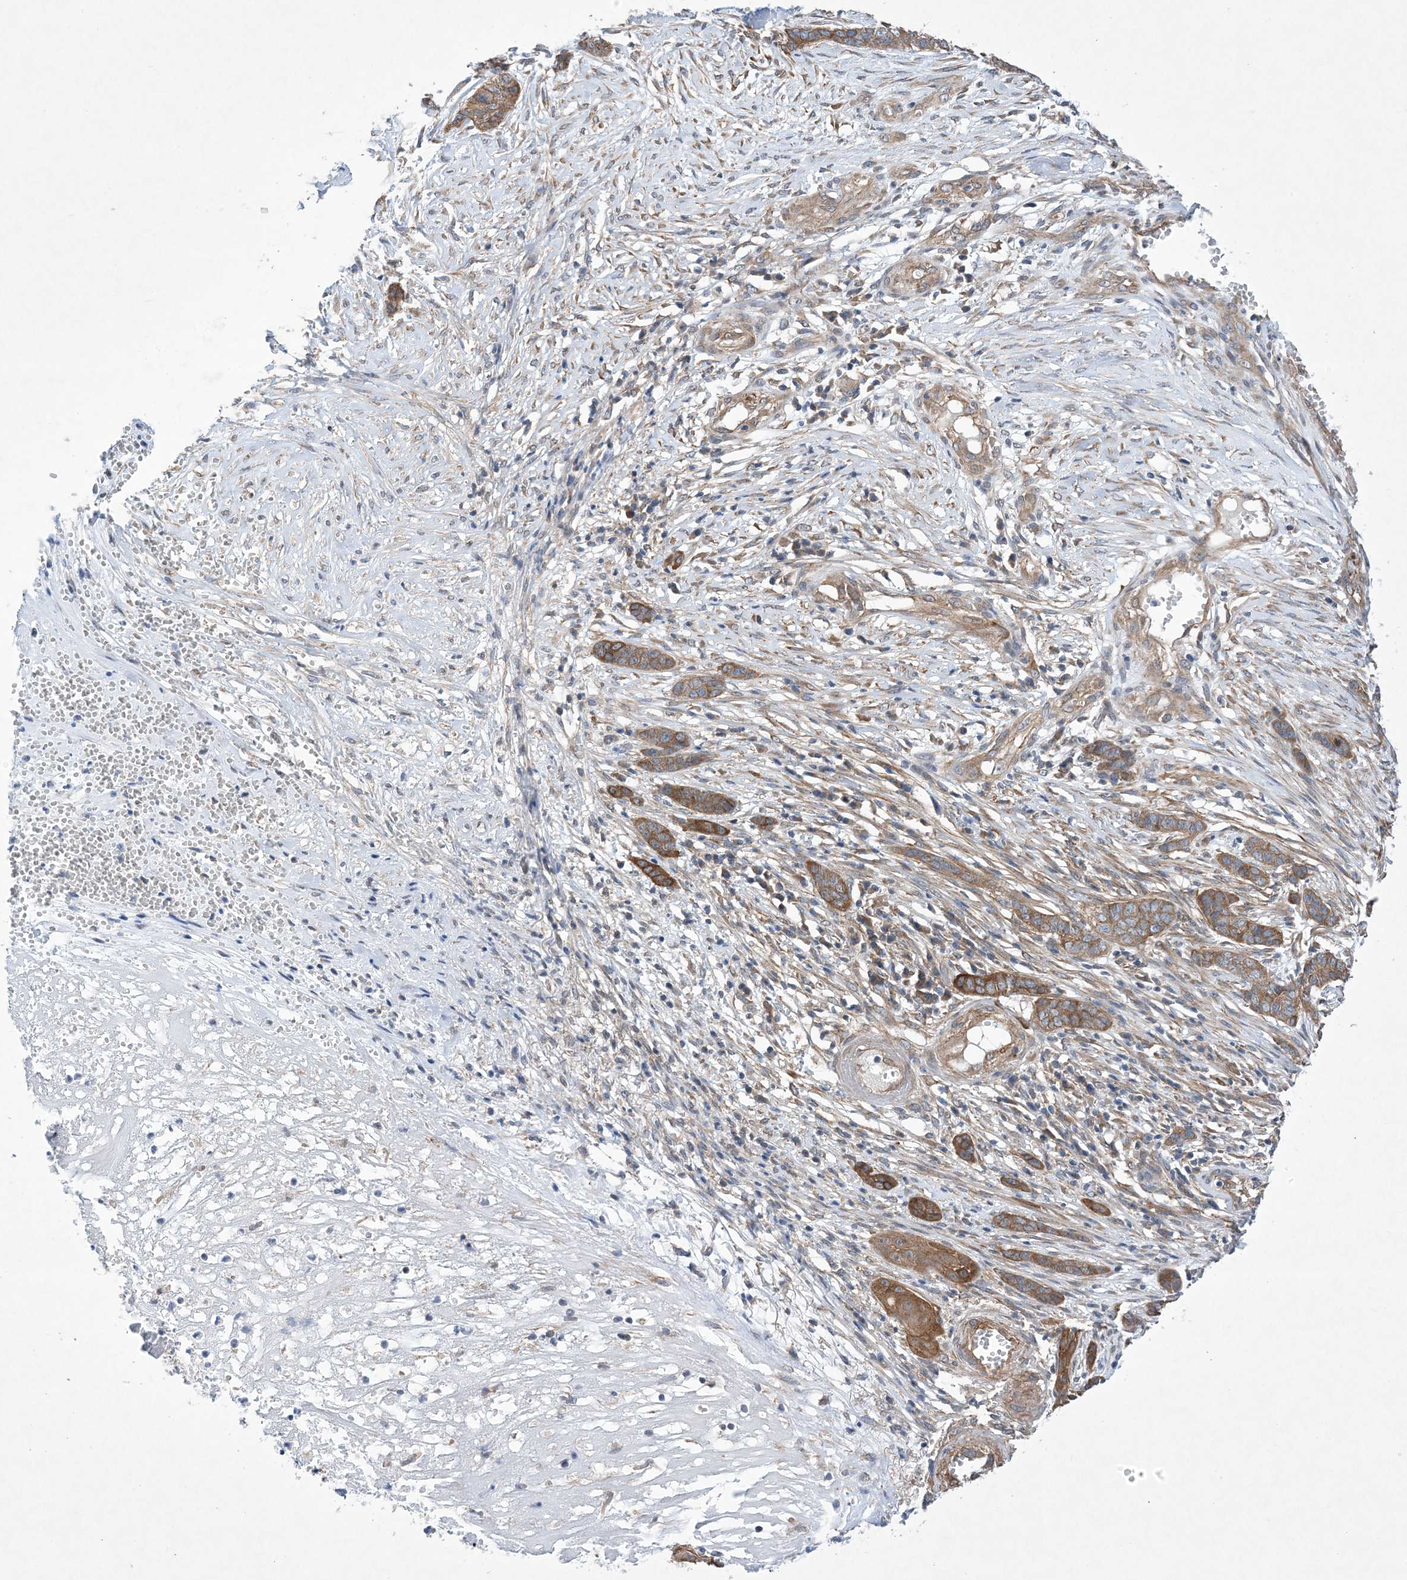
{"staining": {"intensity": "moderate", "quantity": ">75%", "location": "cytoplasmic/membranous"}, "tissue": "skin cancer", "cell_type": "Tumor cells", "image_type": "cancer", "snomed": [{"axis": "morphology", "description": "Basal cell carcinoma"}, {"axis": "topography", "description": "Skin"}], "caption": "Immunohistochemical staining of human skin cancer (basal cell carcinoma) reveals moderate cytoplasmic/membranous protein expression in about >75% of tumor cells. (brown staining indicates protein expression, while blue staining denotes nuclei).", "gene": "EHBP1", "patient": {"sex": "female", "age": 64}}